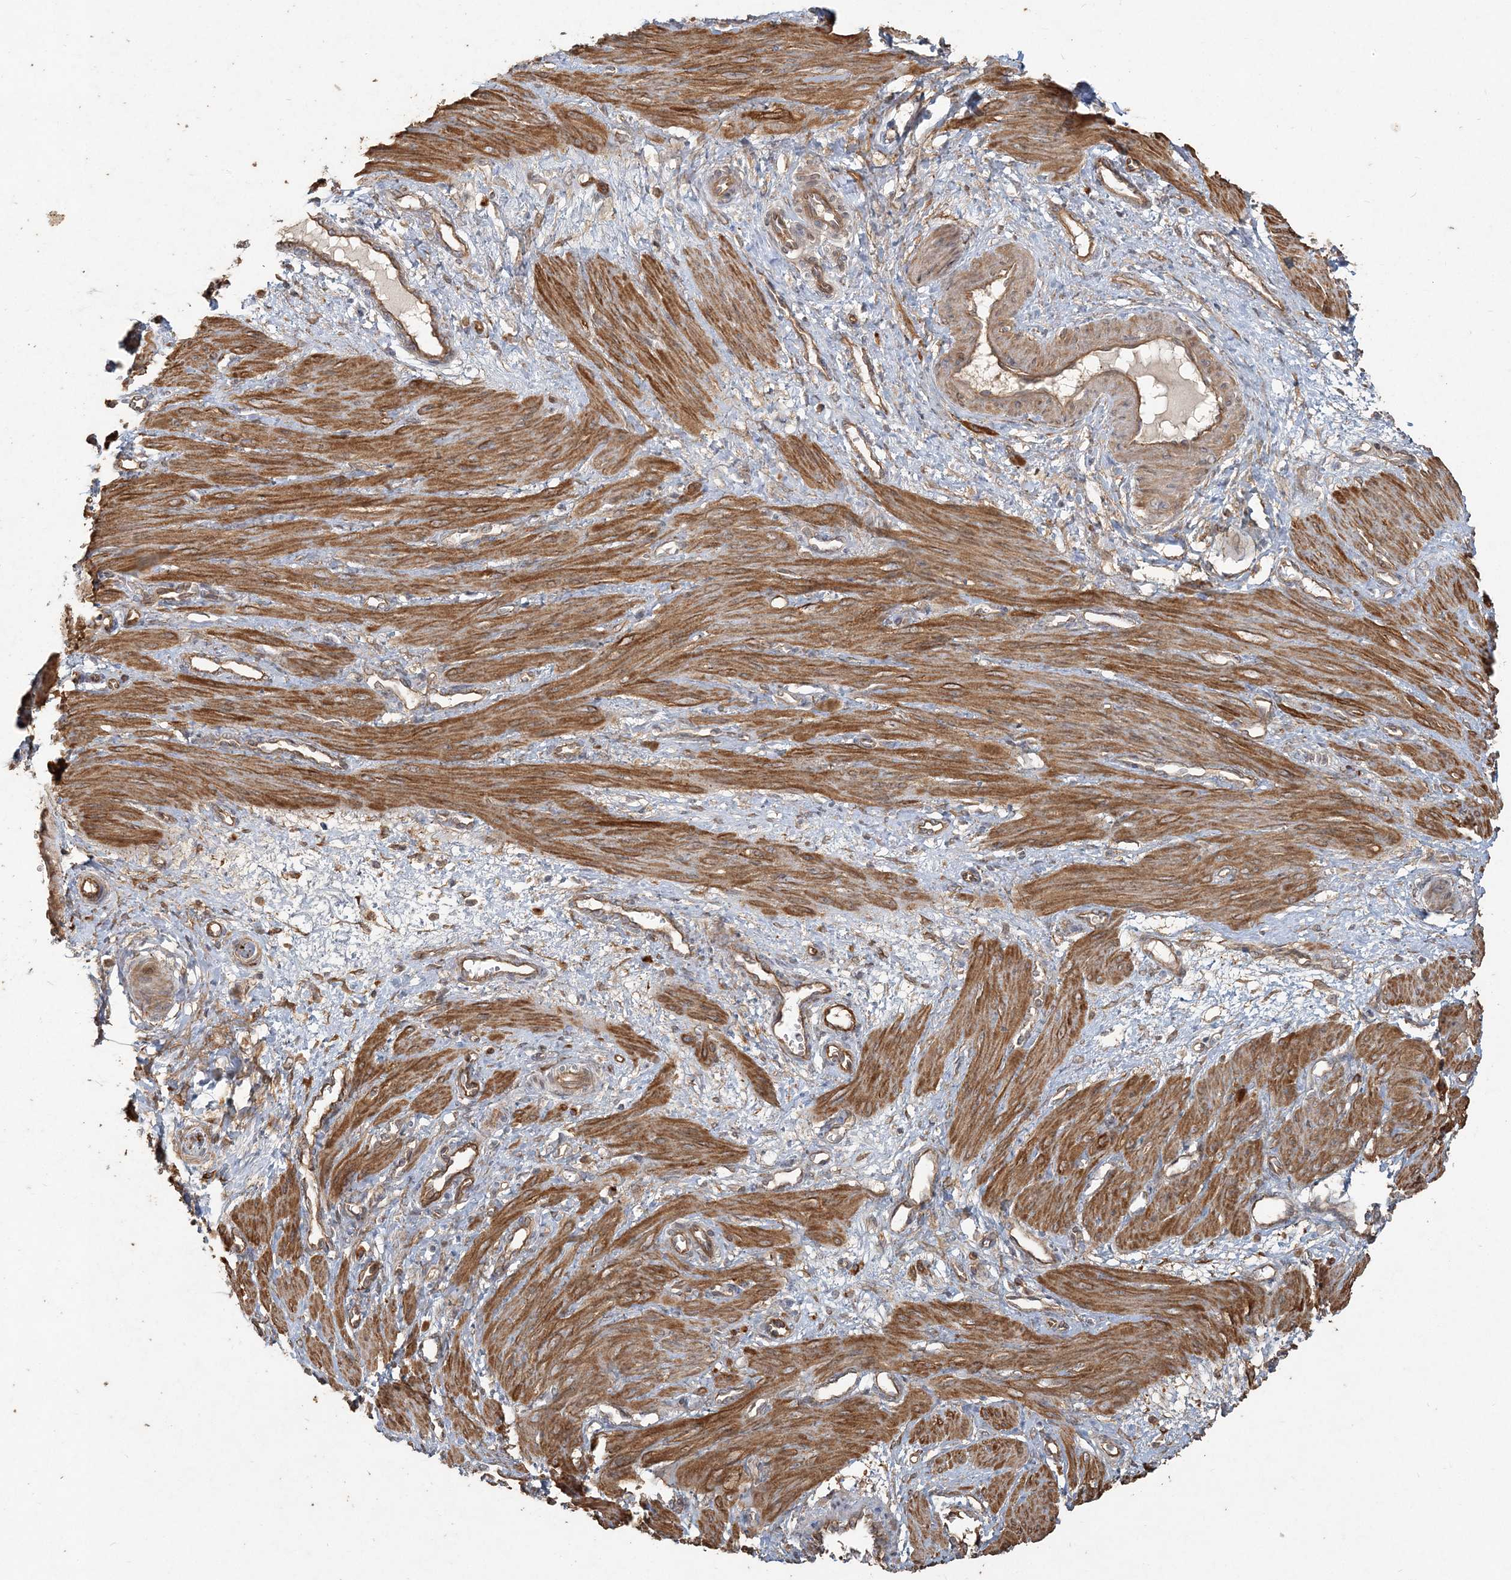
{"staining": {"intensity": "moderate", "quantity": ">75%", "location": "cytoplasmic/membranous"}, "tissue": "smooth muscle", "cell_type": "Smooth muscle cells", "image_type": "normal", "snomed": [{"axis": "morphology", "description": "Normal tissue, NOS"}, {"axis": "topography", "description": "Endometrium"}], "caption": "Moderate cytoplasmic/membranous positivity for a protein is appreciated in about >75% of smooth muscle cells of normal smooth muscle using immunohistochemistry.", "gene": "RNF145", "patient": {"sex": "female", "age": 33}}